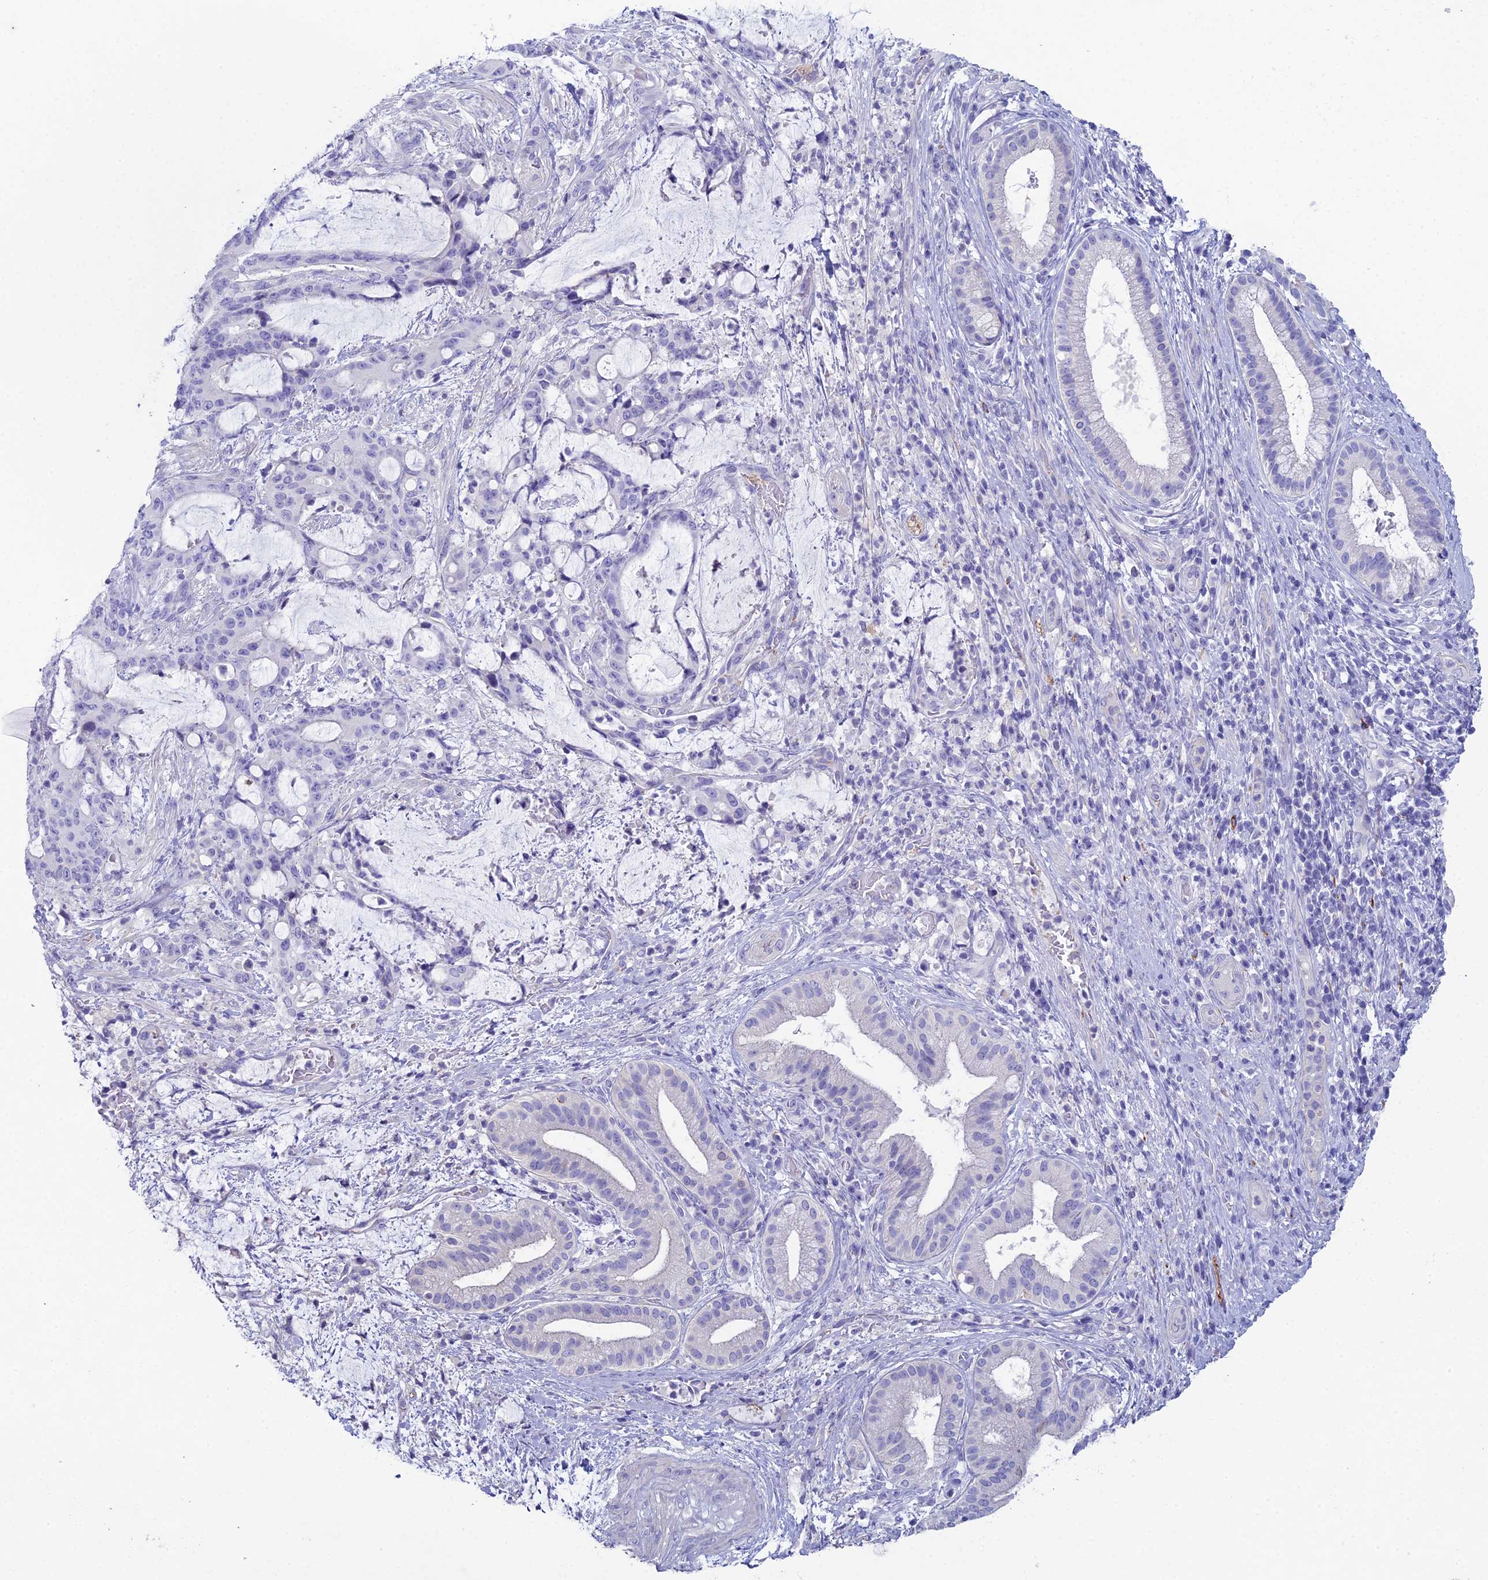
{"staining": {"intensity": "negative", "quantity": "none", "location": "none"}, "tissue": "liver cancer", "cell_type": "Tumor cells", "image_type": "cancer", "snomed": [{"axis": "morphology", "description": "Normal tissue, NOS"}, {"axis": "morphology", "description": "Cholangiocarcinoma"}, {"axis": "topography", "description": "Liver"}, {"axis": "topography", "description": "Peripheral nerve tissue"}], "caption": "Immunohistochemical staining of cholangiocarcinoma (liver) reveals no significant staining in tumor cells.", "gene": "NCAM1", "patient": {"sex": "female", "age": 73}}